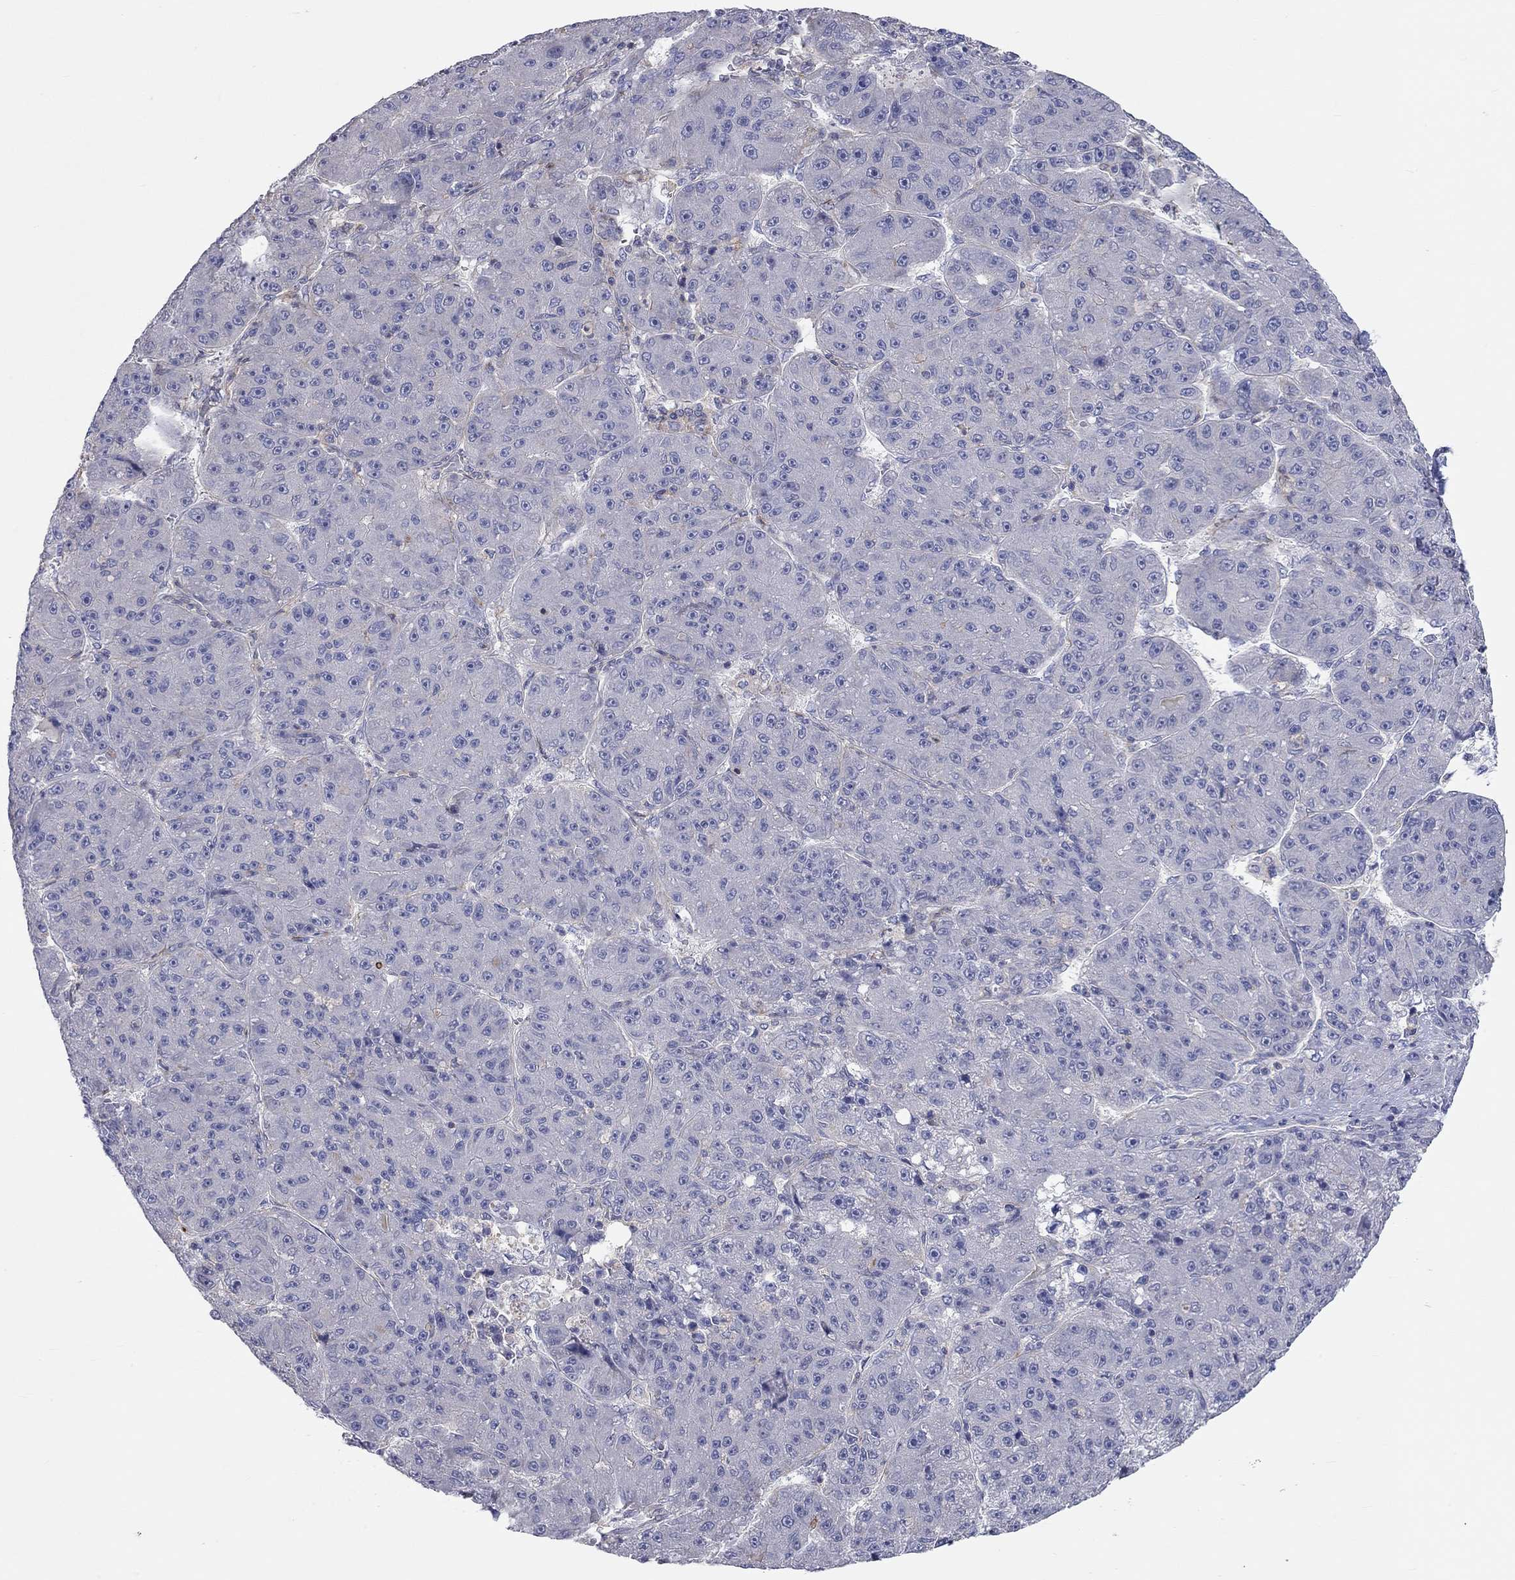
{"staining": {"intensity": "negative", "quantity": "none", "location": "none"}, "tissue": "liver cancer", "cell_type": "Tumor cells", "image_type": "cancer", "snomed": [{"axis": "morphology", "description": "Carcinoma, Hepatocellular, NOS"}, {"axis": "topography", "description": "Liver"}], "caption": "Hepatocellular carcinoma (liver) stained for a protein using immunohistochemistry (IHC) demonstrates no positivity tumor cells.", "gene": "PCDHGA10", "patient": {"sex": "male", "age": 67}}